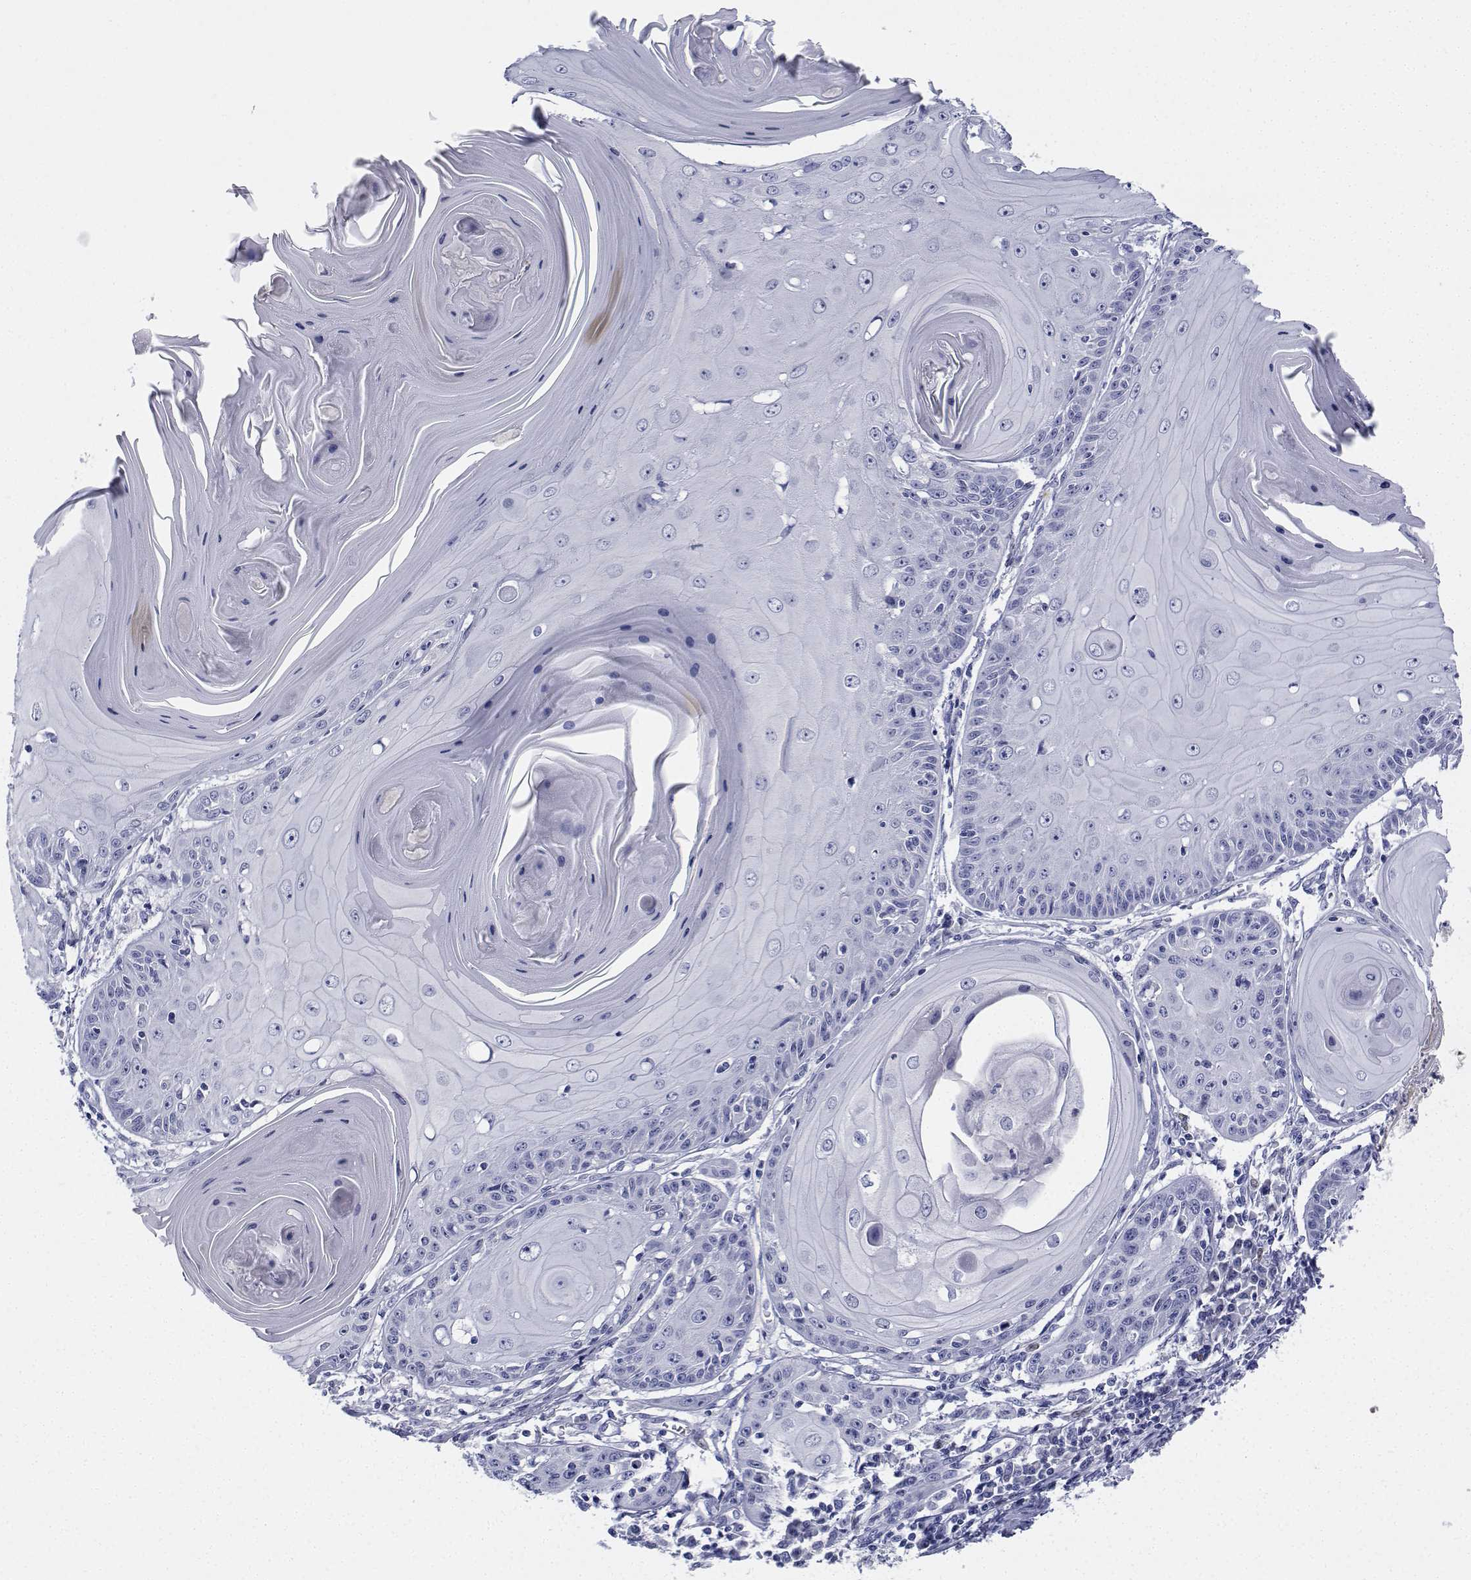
{"staining": {"intensity": "negative", "quantity": "none", "location": "none"}, "tissue": "skin cancer", "cell_type": "Tumor cells", "image_type": "cancer", "snomed": [{"axis": "morphology", "description": "Squamous cell carcinoma, NOS"}, {"axis": "topography", "description": "Skin"}, {"axis": "topography", "description": "Vulva"}], "caption": "Tumor cells show no significant positivity in skin cancer.", "gene": "PLXNA4", "patient": {"sex": "female", "age": 85}}